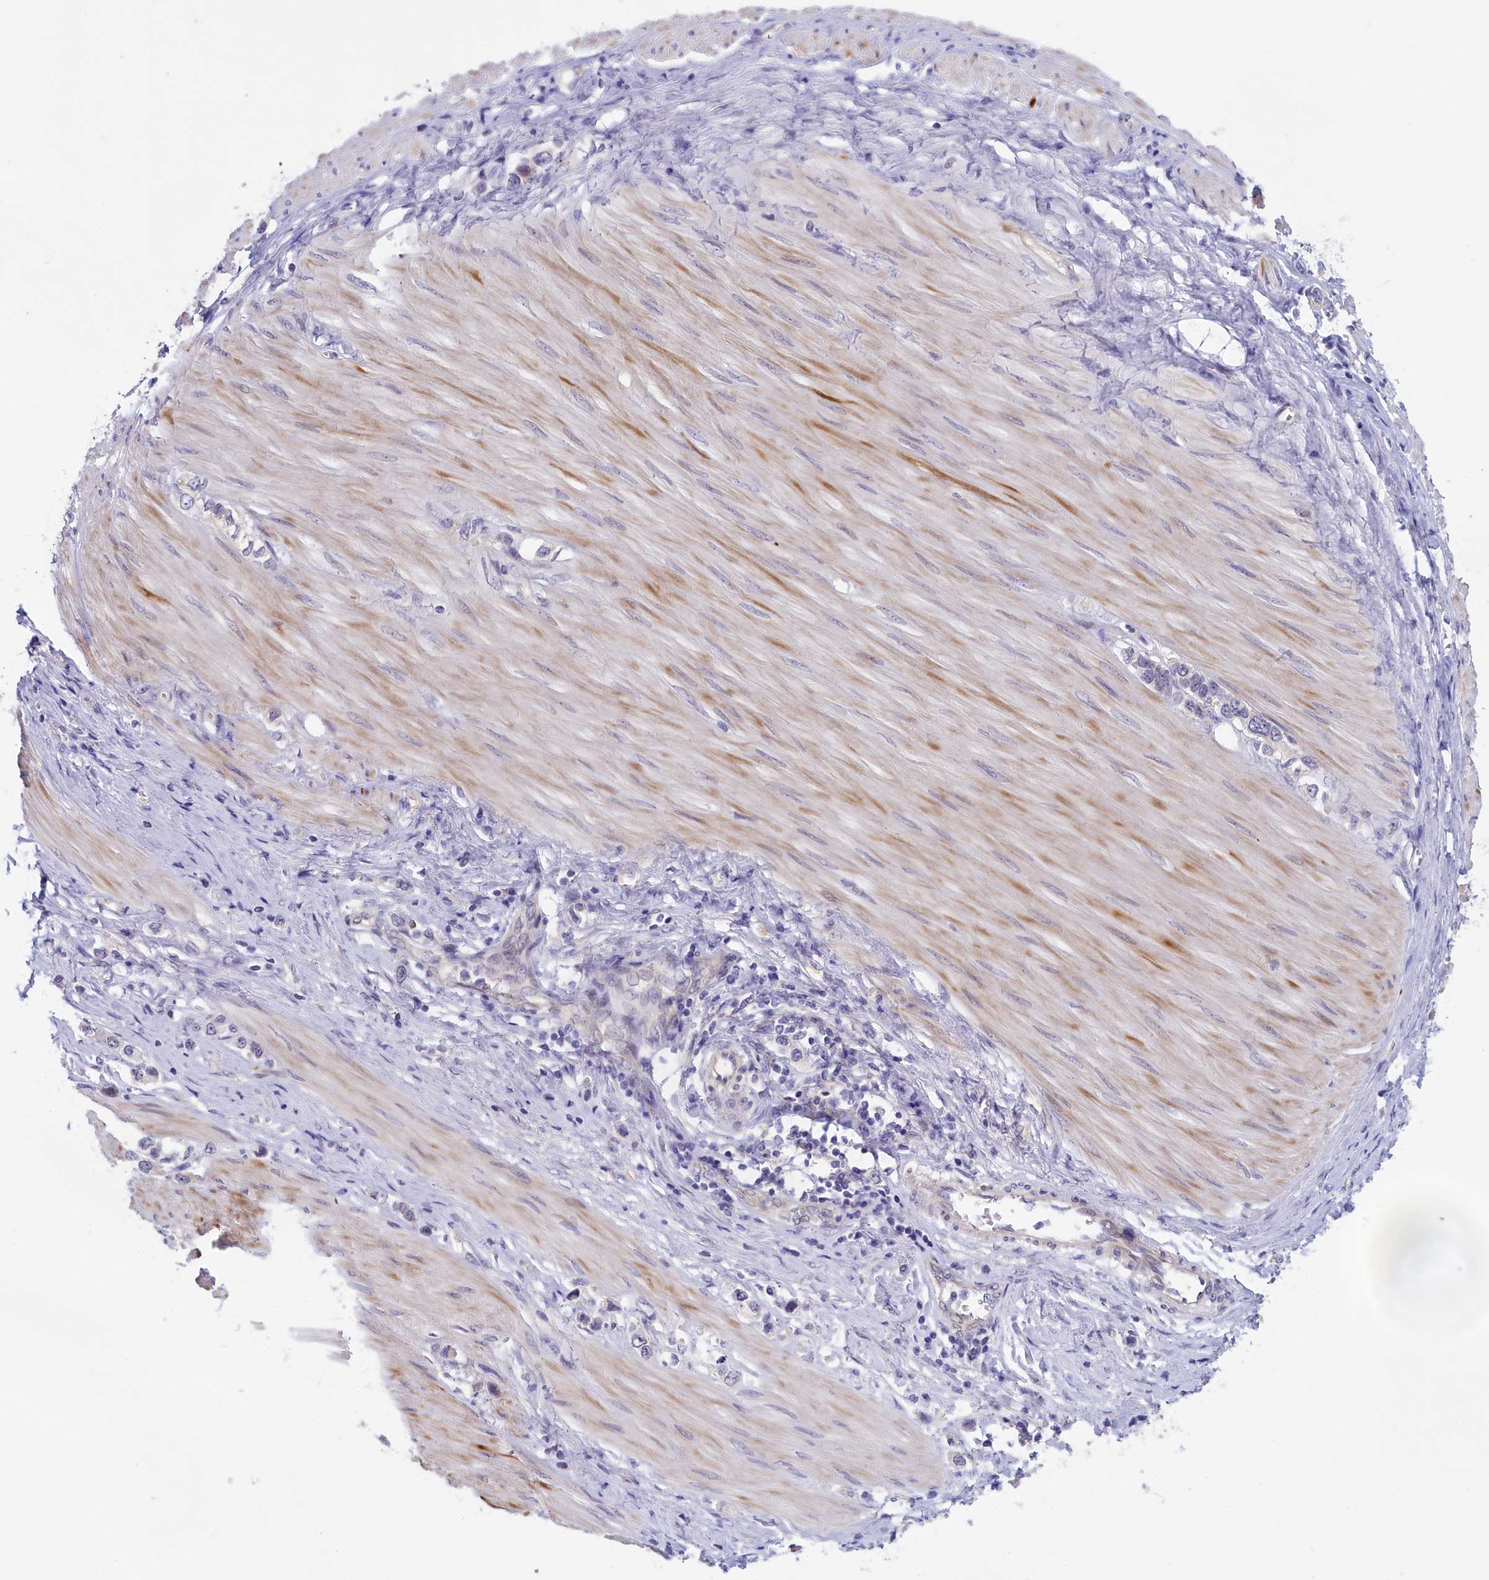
{"staining": {"intensity": "negative", "quantity": "none", "location": "none"}, "tissue": "stomach cancer", "cell_type": "Tumor cells", "image_type": "cancer", "snomed": [{"axis": "morphology", "description": "Adenocarcinoma, NOS"}, {"axis": "topography", "description": "Stomach"}], "caption": "Immunohistochemical staining of human stomach cancer (adenocarcinoma) displays no significant positivity in tumor cells.", "gene": "IGFALS", "patient": {"sex": "female", "age": 65}}